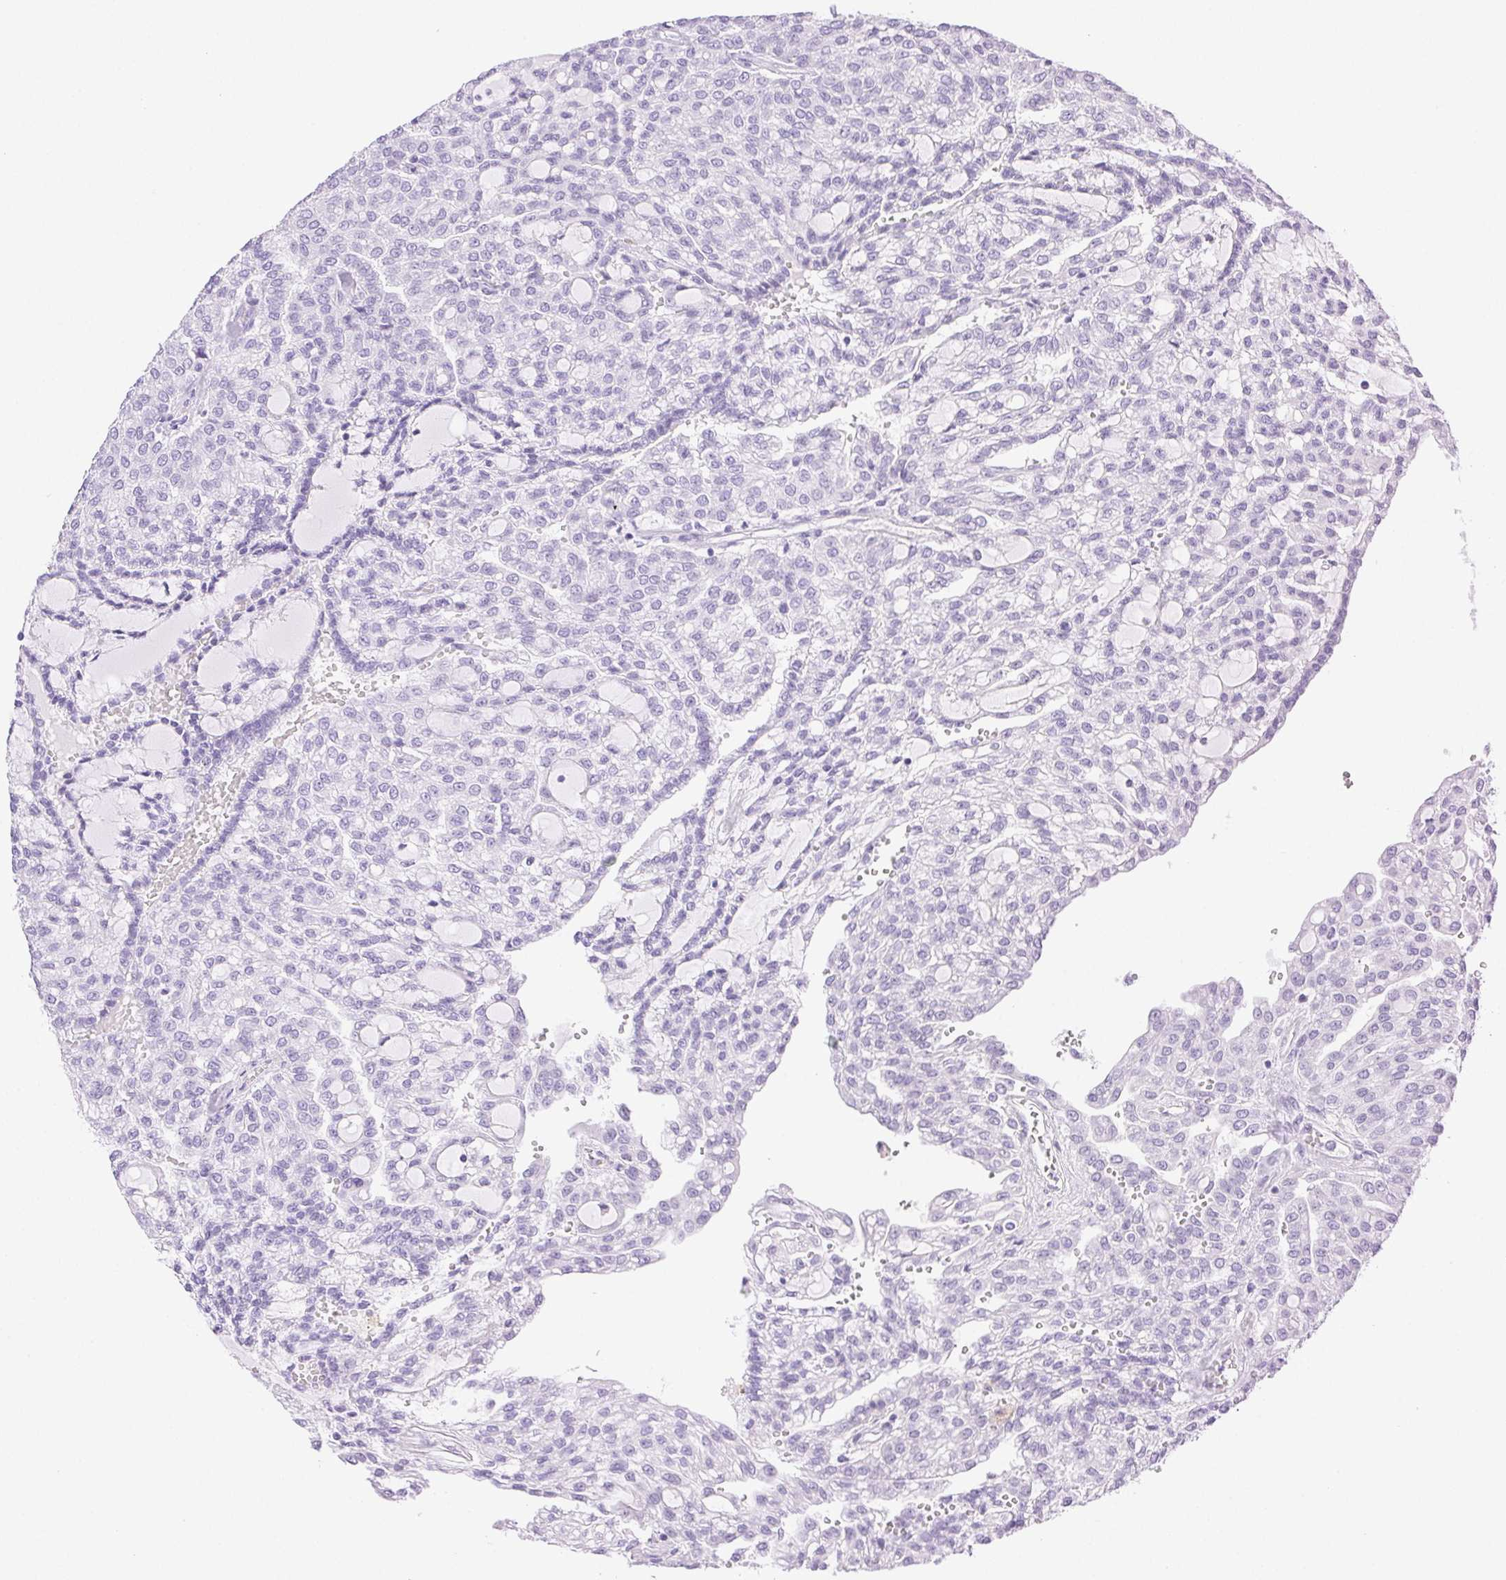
{"staining": {"intensity": "negative", "quantity": "none", "location": "none"}, "tissue": "renal cancer", "cell_type": "Tumor cells", "image_type": "cancer", "snomed": [{"axis": "morphology", "description": "Adenocarcinoma, NOS"}, {"axis": "topography", "description": "Kidney"}], "caption": "Tumor cells show no significant positivity in renal adenocarcinoma. (DAB (3,3'-diaminobenzidine) immunohistochemistry with hematoxylin counter stain).", "gene": "SPACA4", "patient": {"sex": "male", "age": 63}}